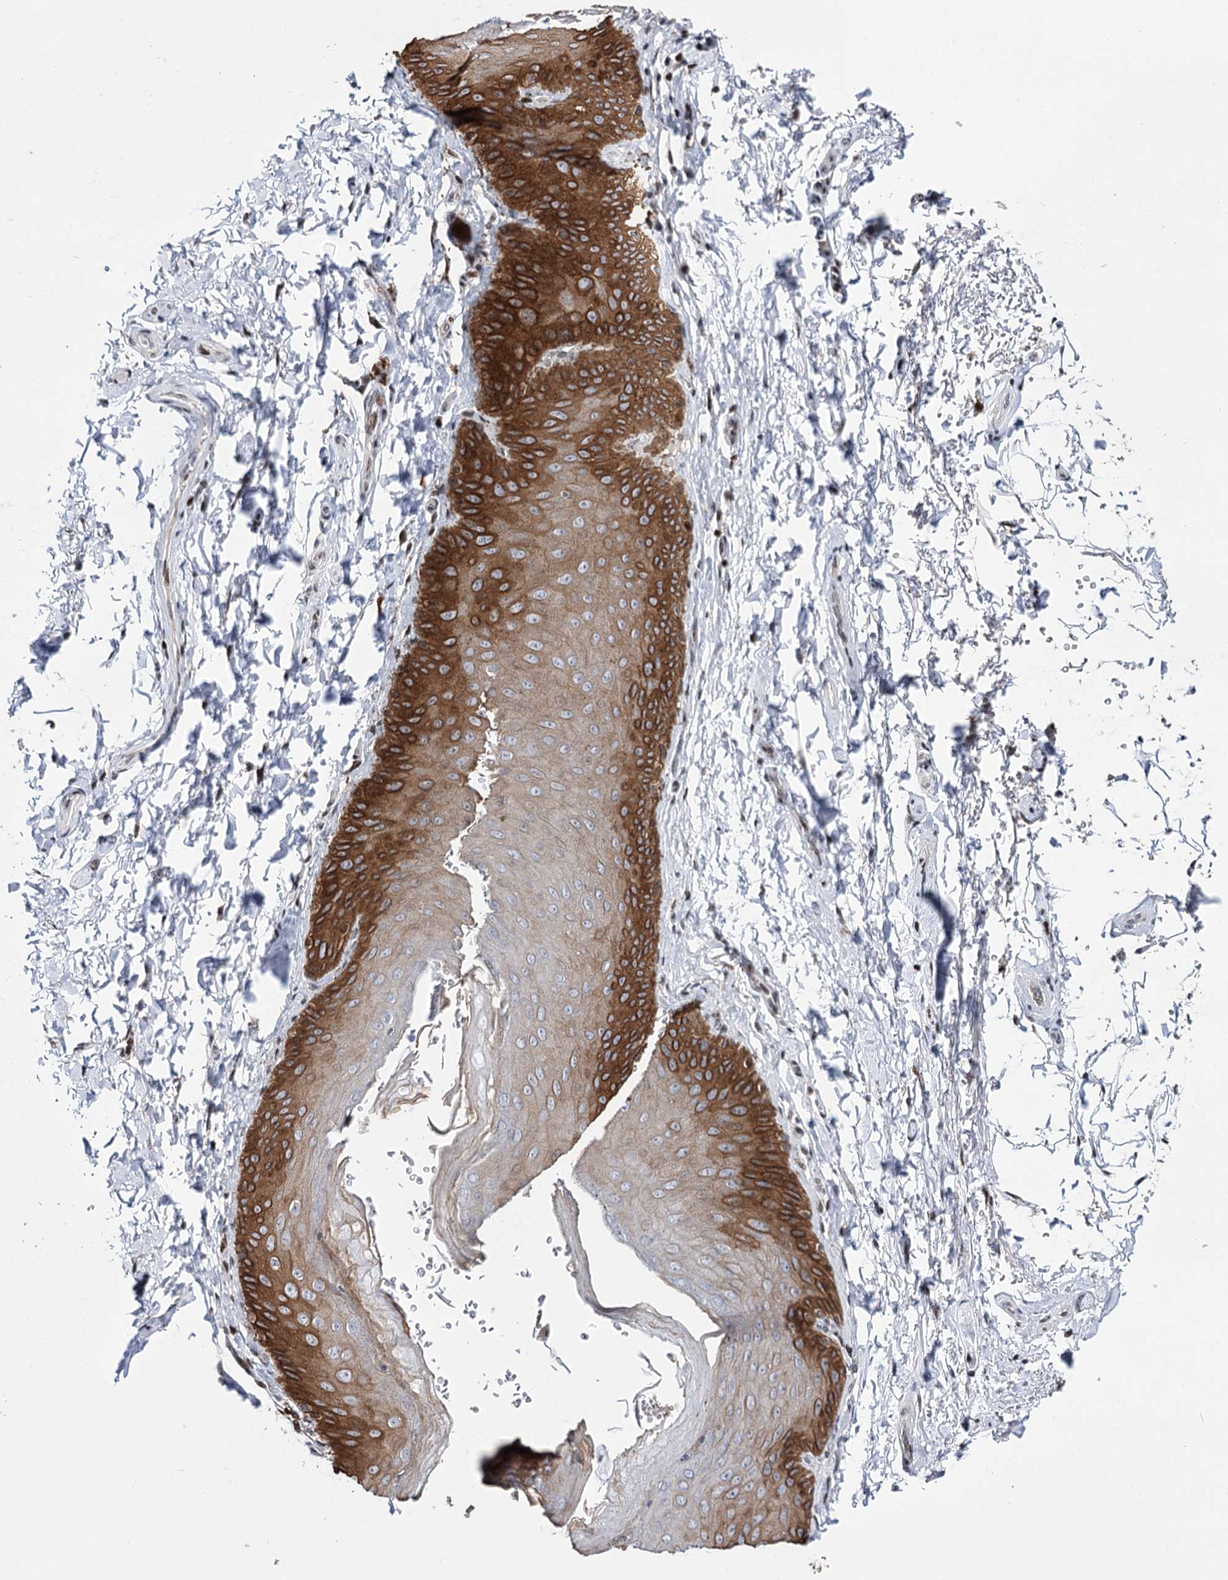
{"staining": {"intensity": "strong", "quantity": ">75%", "location": "cytoplasmic/membranous"}, "tissue": "skin", "cell_type": "Epidermal cells", "image_type": "normal", "snomed": [{"axis": "morphology", "description": "Normal tissue, NOS"}, {"axis": "topography", "description": "Anal"}], "caption": "This is a histology image of immunohistochemistry (IHC) staining of normal skin, which shows strong staining in the cytoplasmic/membranous of epidermal cells.", "gene": "ITFG2", "patient": {"sex": "male", "age": 44}}